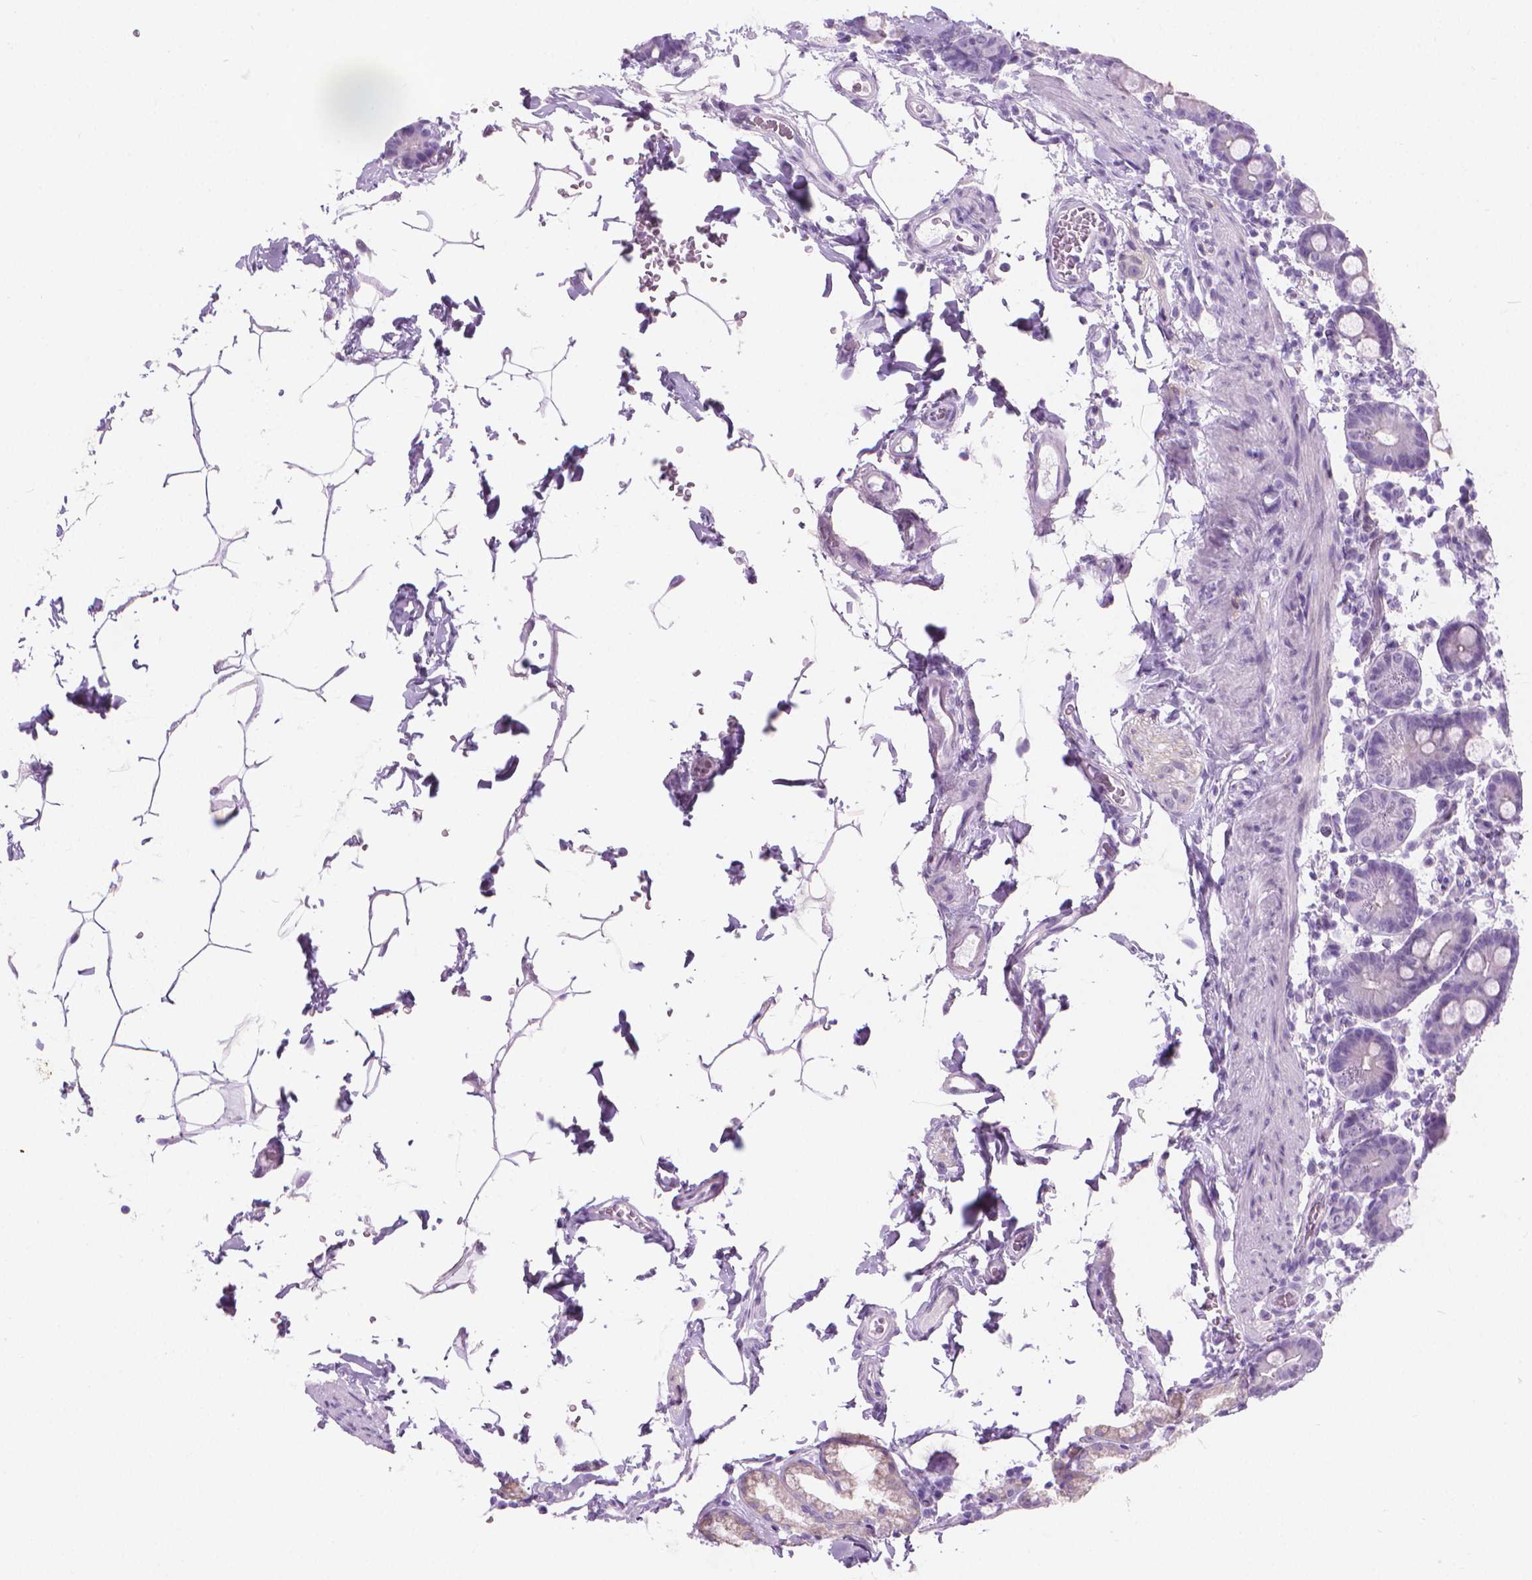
{"staining": {"intensity": "negative", "quantity": "none", "location": "none"}, "tissue": "duodenum", "cell_type": "Glandular cells", "image_type": "normal", "snomed": [{"axis": "morphology", "description": "Normal tissue, NOS"}, {"axis": "topography", "description": "Pancreas"}, {"axis": "topography", "description": "Duodenum"}], "caption": "High magnification brightfield microscopy of normal duodenum stained with DAB (3,3'-diaminobenzidine) (brown) and counterstained with hematoxylin (blue): glandular cells show no significant positivity. Nuclei are stained in blue.", "gene": "CFAP52", "patient": {"sex": "male", "age": 59}}